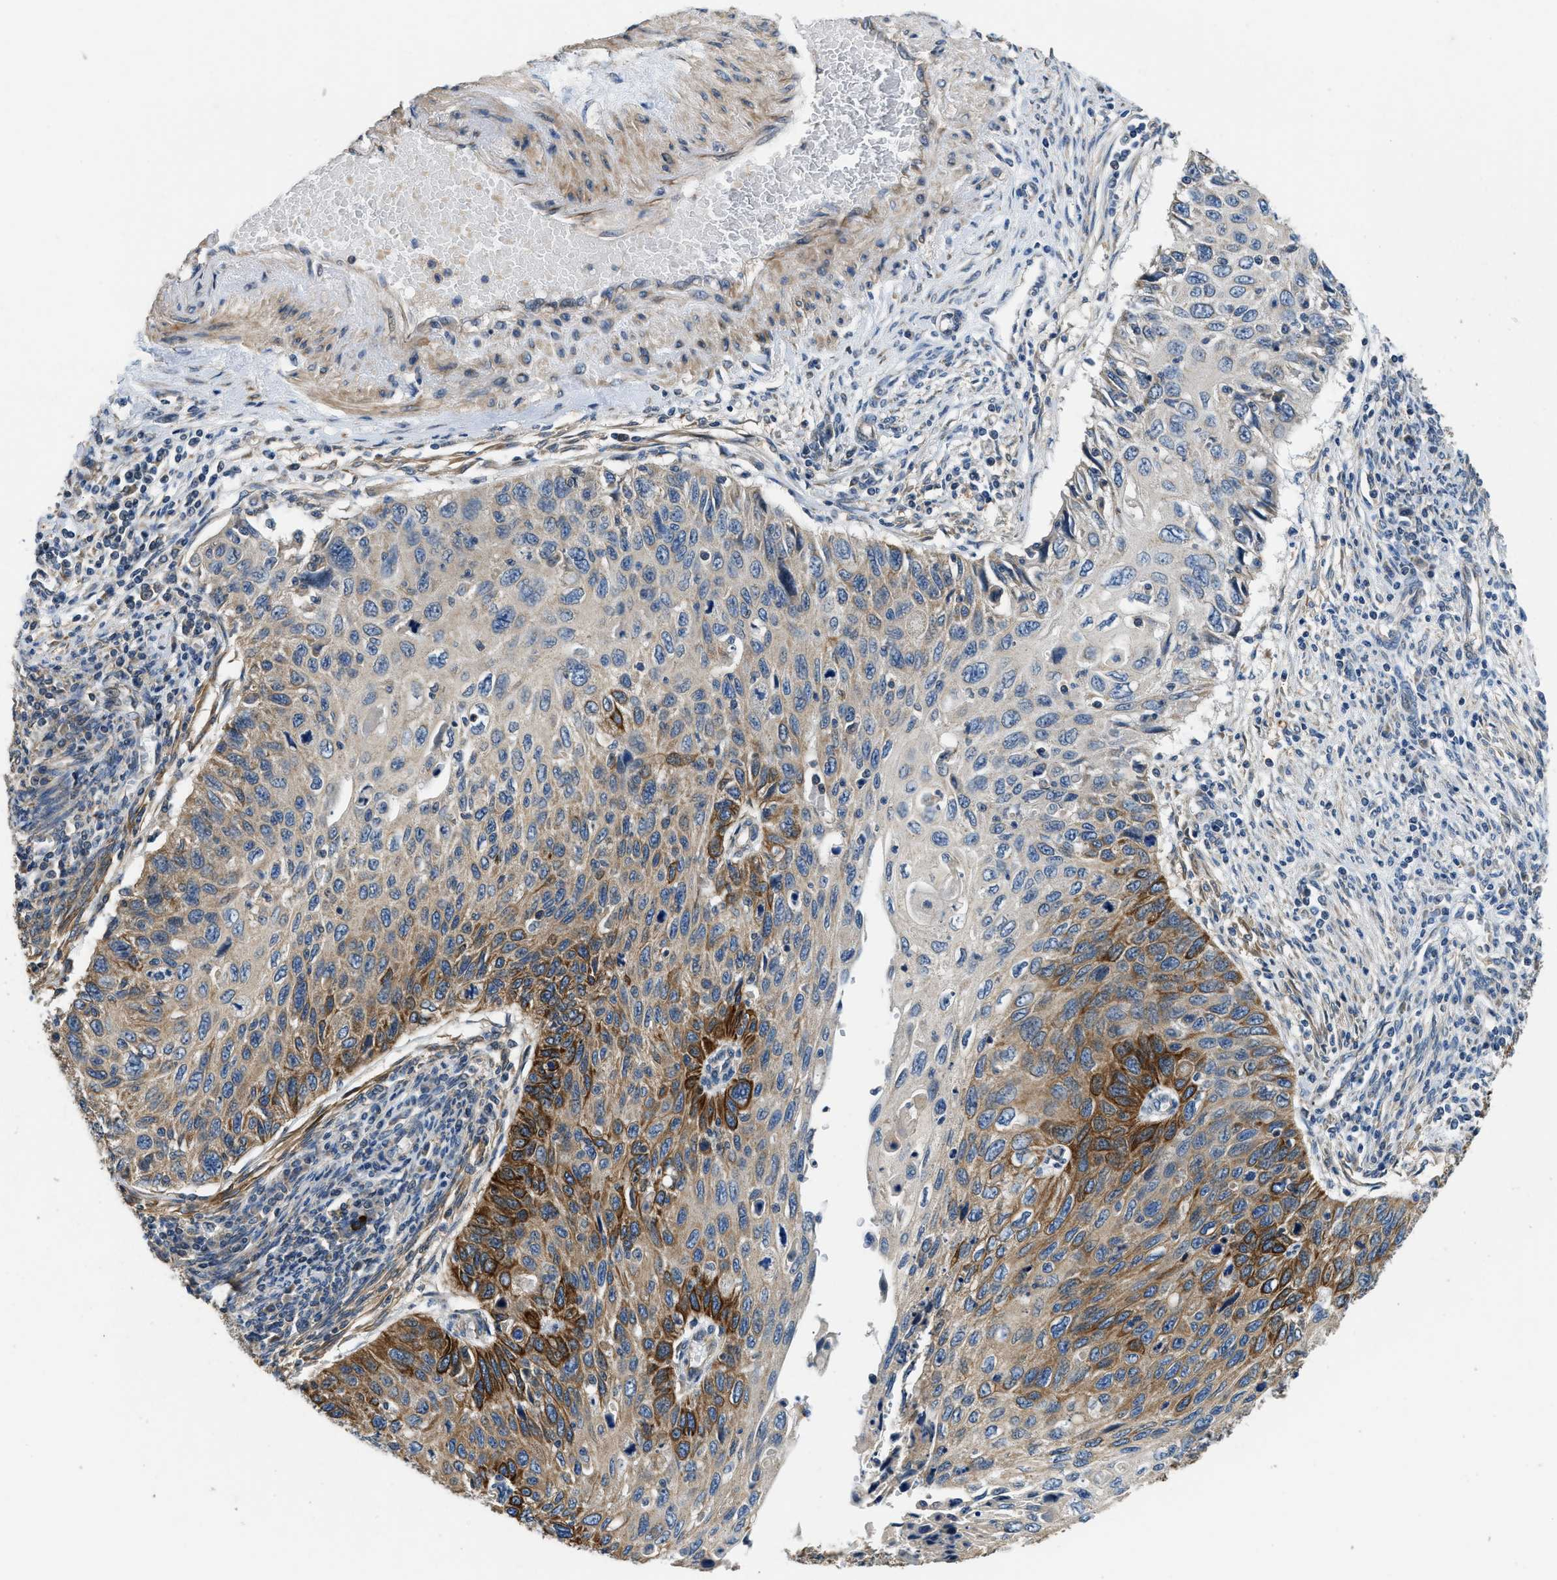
{"staining": {"intensity": "moderate", "quantity": "25%-75%", "location": "cytoplasmic/membranous"}, "tissue": "cervical cancer", "cell_type": "Tumor cells", "image_type": "cancer", "snomed": [{"axis": "morphology", "description": "Squamous cell carcinoma, NOS"}, {"axis": "topography", "description": "Cervix"}], "caption": "About 25%-75% of tumor cells in human squamous cell carcinoma (cervical) exhibit moderate cytoplasmic/membranous protein positivity as visualized by brown immunohistochemical staining.", "gene": "SSH2", "patient": {"sex": "female", "age": 70}}